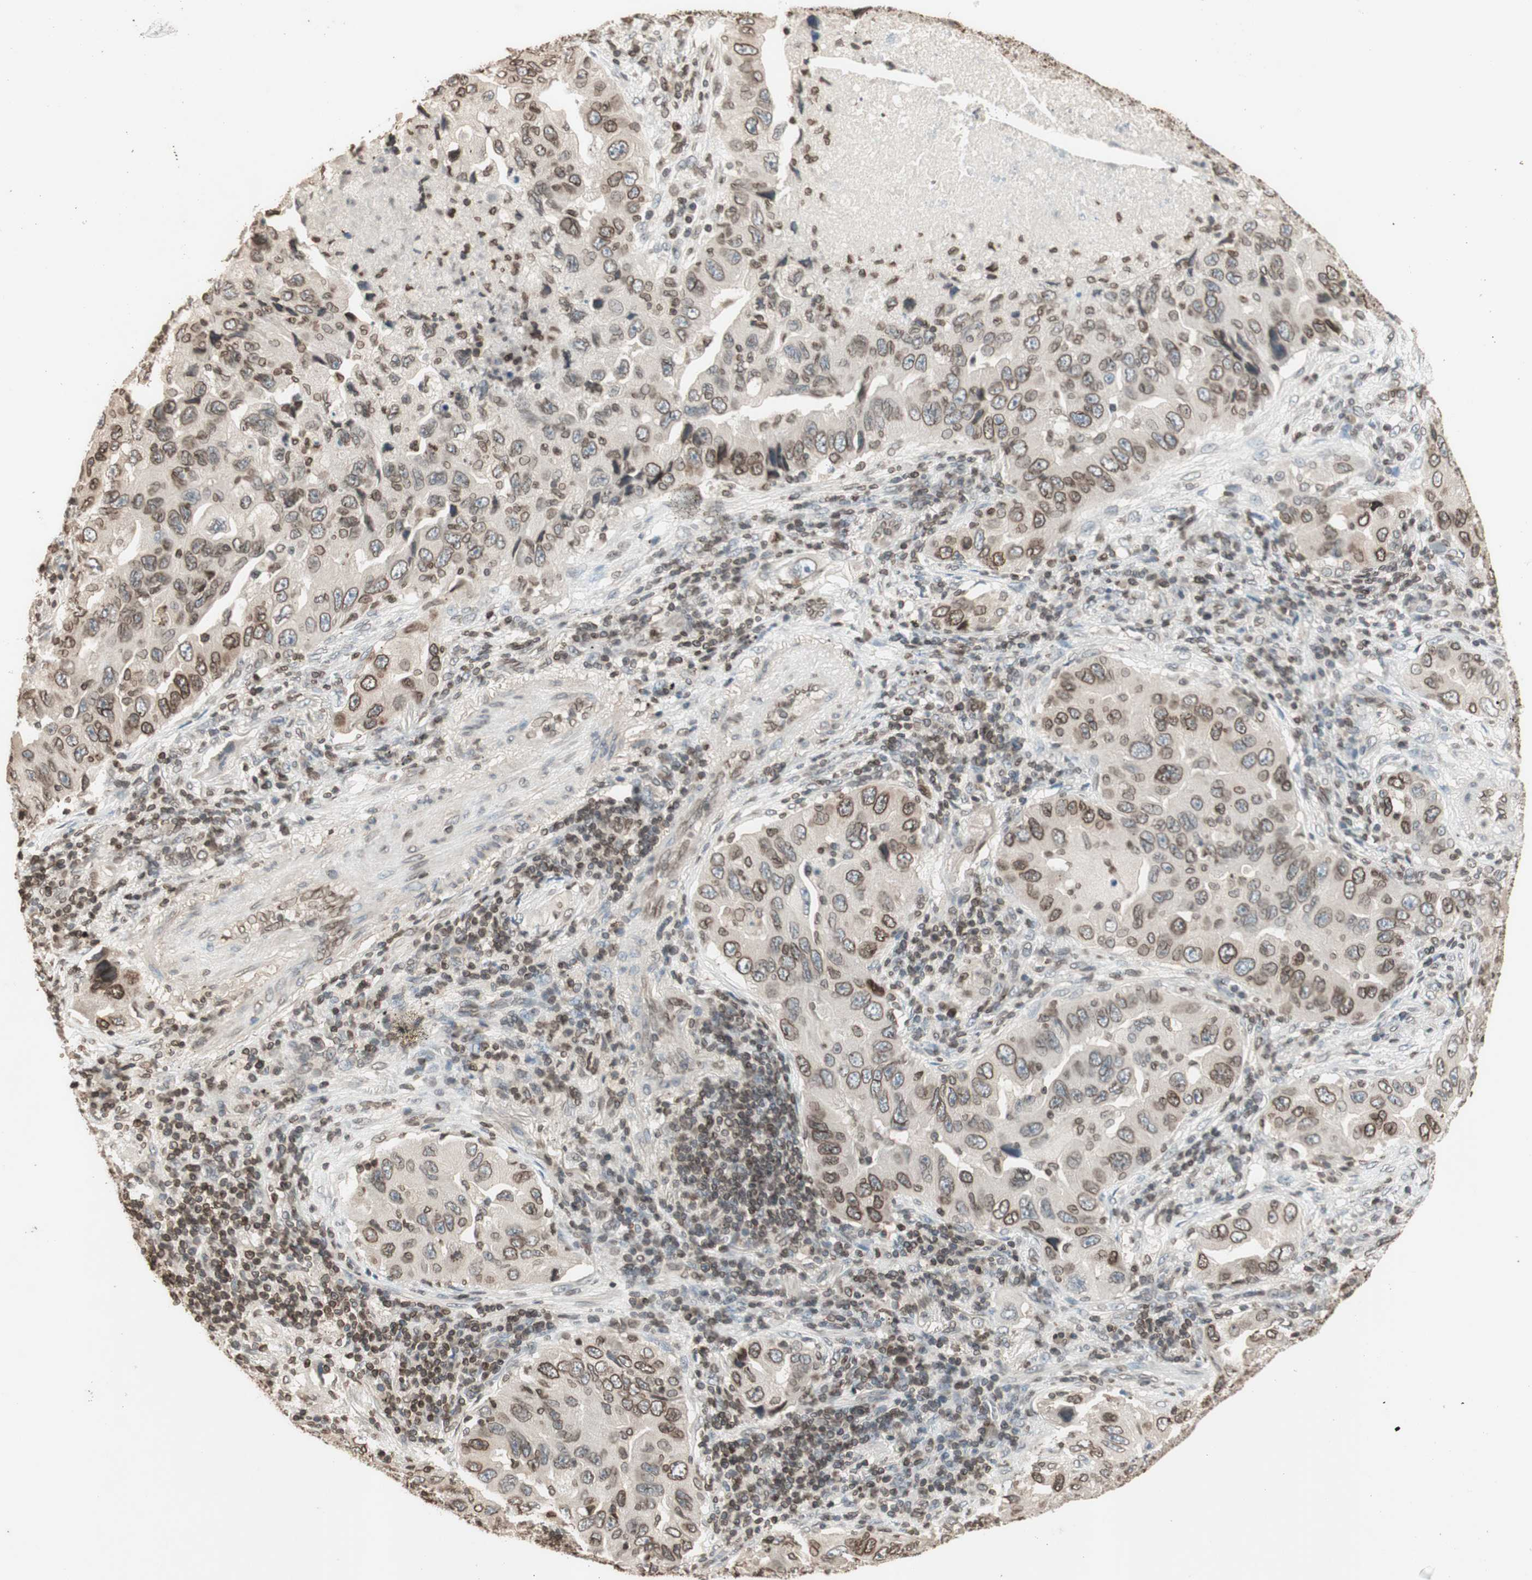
{"staining": {"intensity": "moderate", "quantity": ">75%", "location": "cytoplasmic/membranous,nuclear"}, "tissue": "lung cancer", "cell_type": "Tumor cells", "image_type": "cancer", "snomed": [{"axis": "morphology", "description": "Adenocarcinoma, NOS"}, {"axis": "topography", "description": "Lung"}], "caption": "Immunohistochemistry (IHC) image of human lung adenocarcinoma stained for a protein (brown), which displays medium levels of moderate cytoplasmic/membranous and nuclear expression in about >75% of tumor cells.", "gene": "TMPO", "patient": {"sex": "female", "age": 65}}